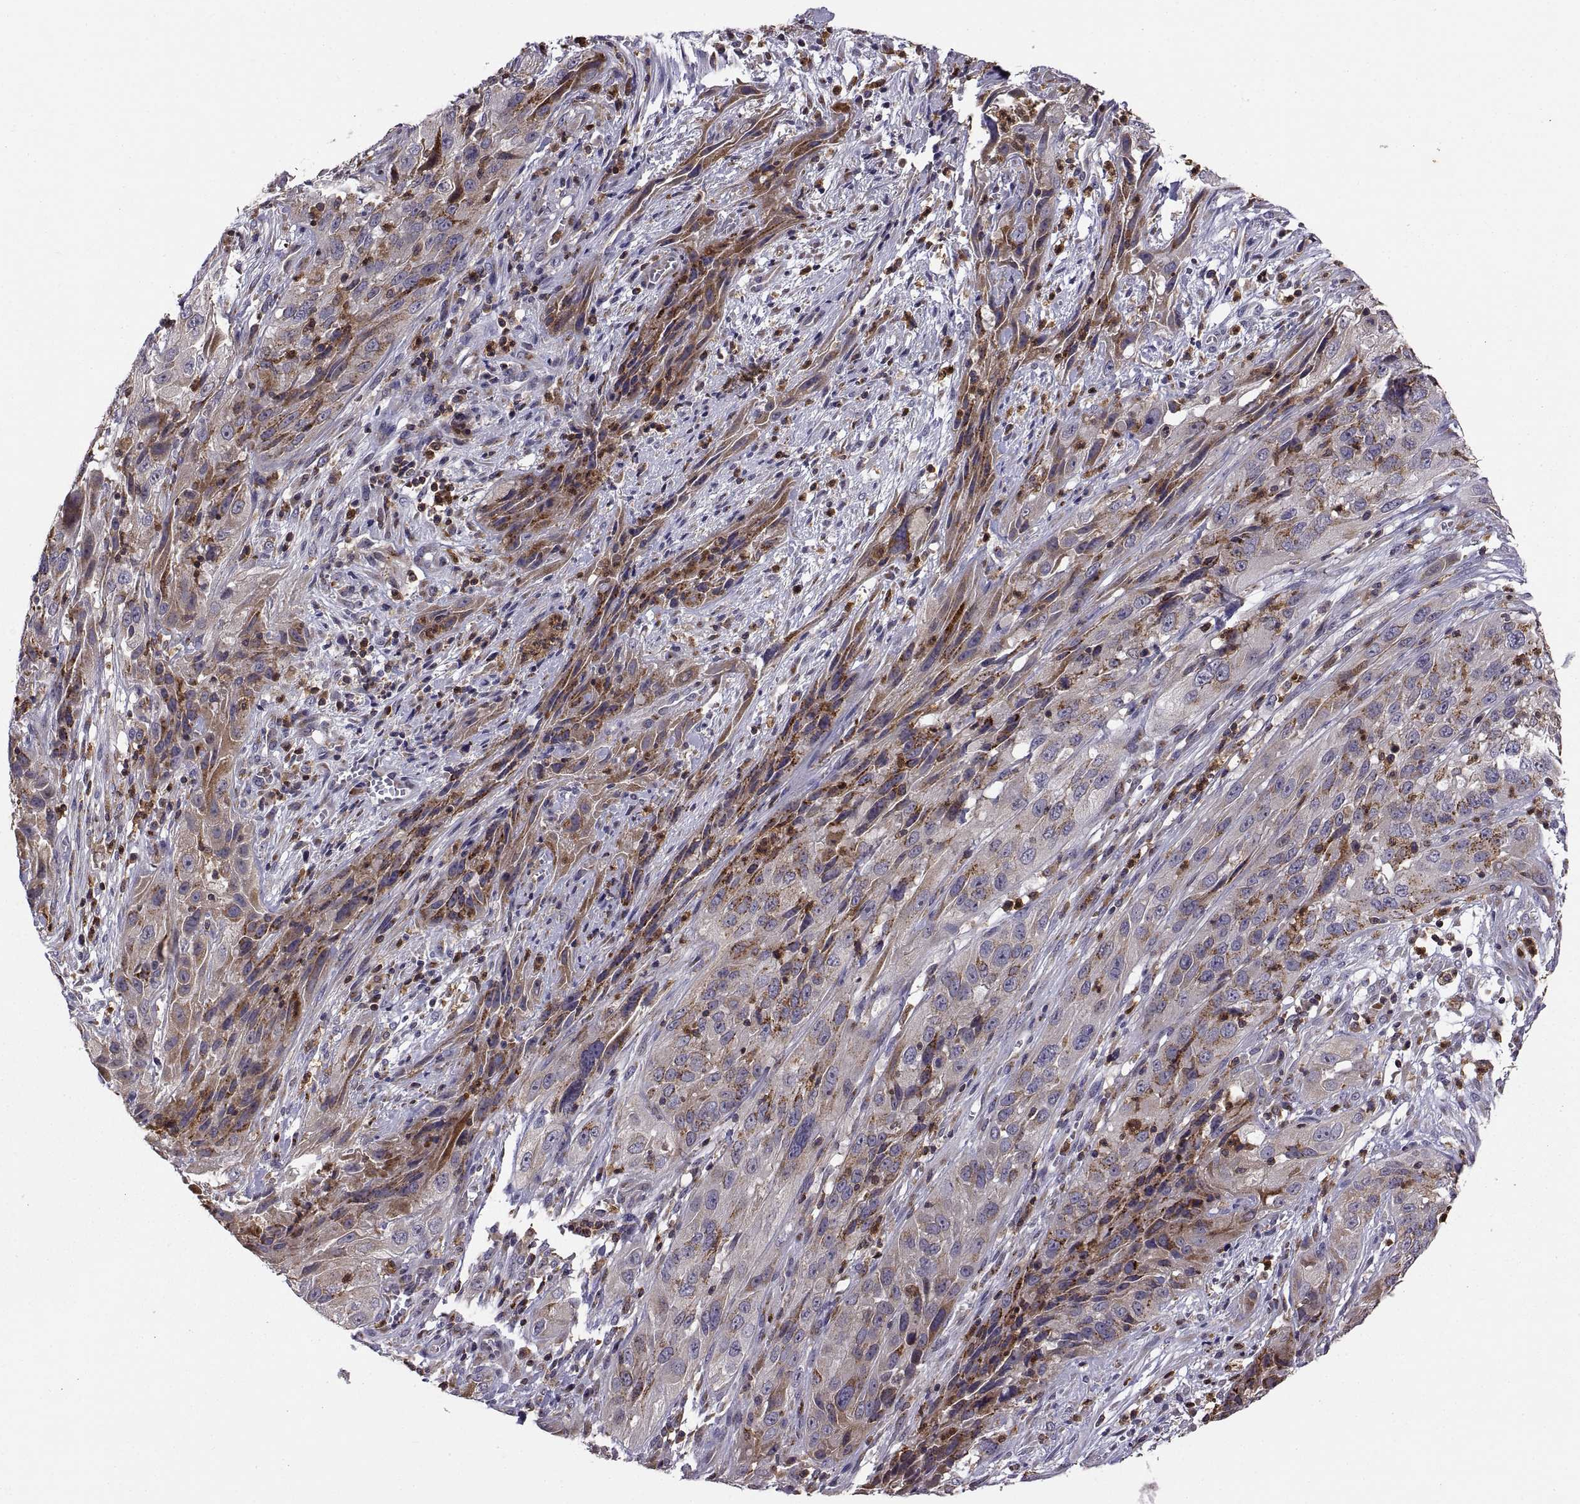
{"staining": {"intensity": "moderate", "quantity": ">75%", "location": "cytoplasmic/membranous"}, "tissue": "cervical cancer", "cell_type": "Tumor cells", "image_type": "cancer", "snomed": [{"axis": "morphology", "description": "Squamous cell carcinoma, NOS"}, {"axis": "topography", "description": "Cervix"}], "caption": "The immunohistochemical stain highlights moderate cytoplasmic/membranous positivity in tumor cells of cervical squamous cell carcinoma tissue.", "gene": "ACAP1", "patient": {"sex": "female", "age": 32}}